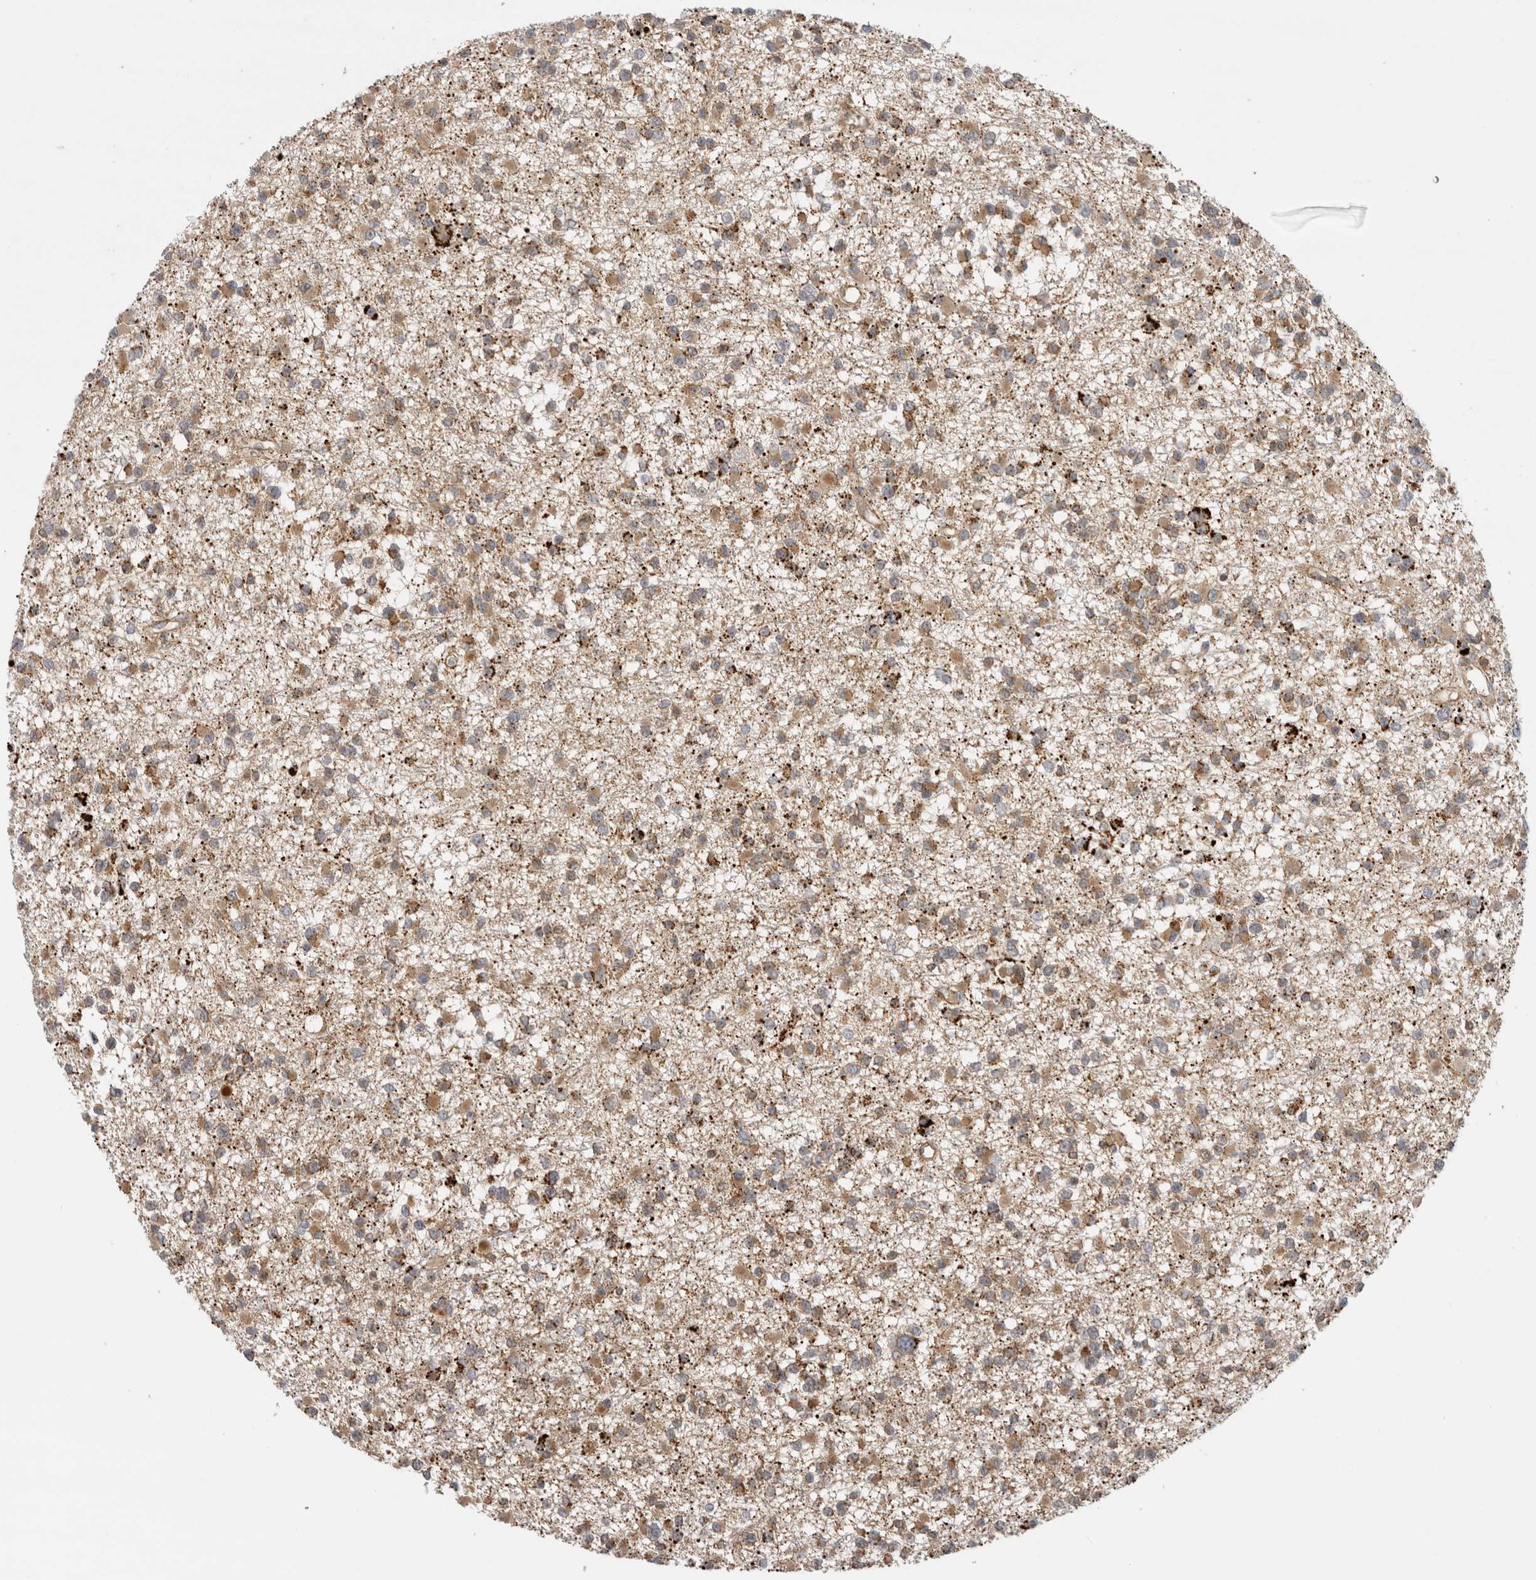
{"staining": {"intensity": "moderate", "quantity": ">75%", "location": "cytoplasmic/membranous"}, "tissue": "glioma", "cell_type": "Tumor cells", "image_type": "cancer", "snomed": [{"axis": "morphology", "description": "Glioma, malignant, Low grade"}, {"axis": "topography", "description": "Brain"}], "caption": "Immunohistochemistry (DAB) staining of glioma shows moderate cytoplasmic/membranous protein expression in approximately >75% of tumor cells.", "gene": "WASF2", "patient": {"sex": "female", "age": 22}}